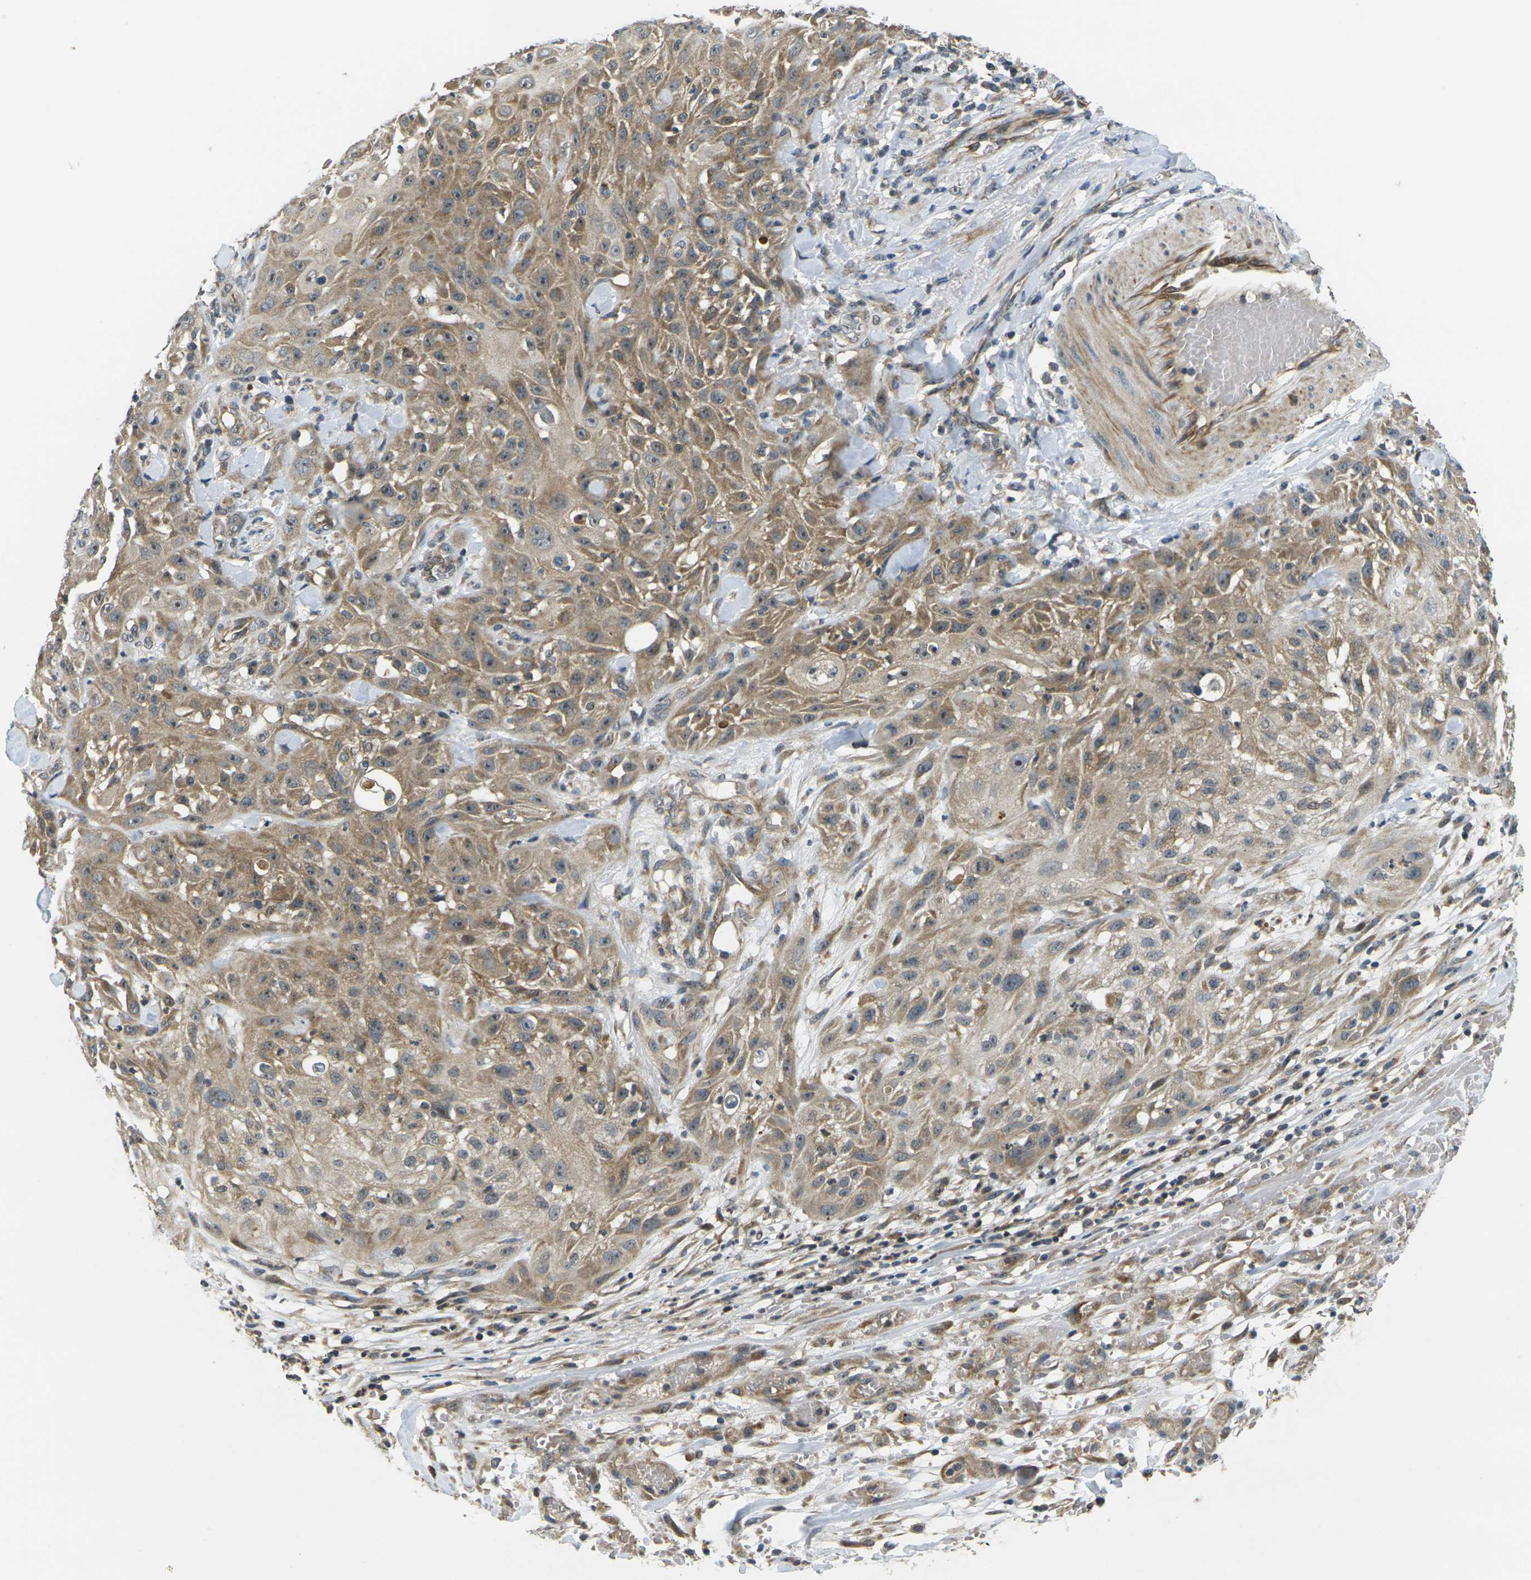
{"staining": {"intensity": "moderate", "quantity": ">75%", "location": "cytoplasmic/membranous"}, "tissue": "skin cancer", "cell_type": "Tumor cells", "image_type": "cancer", "snomed": [{"axis": "morphology", "description": "Squamous cell carcinoma, NOS"}, {"axis": "topography", "description": "Skin"}], "caption": "The immunohistochemical stain labels moderate cytoplasmic/membranous expression in tumor cells of skin cancer tissue.", "gene": "MINAR2", "patient": {"sex": "male", "age": 75}}